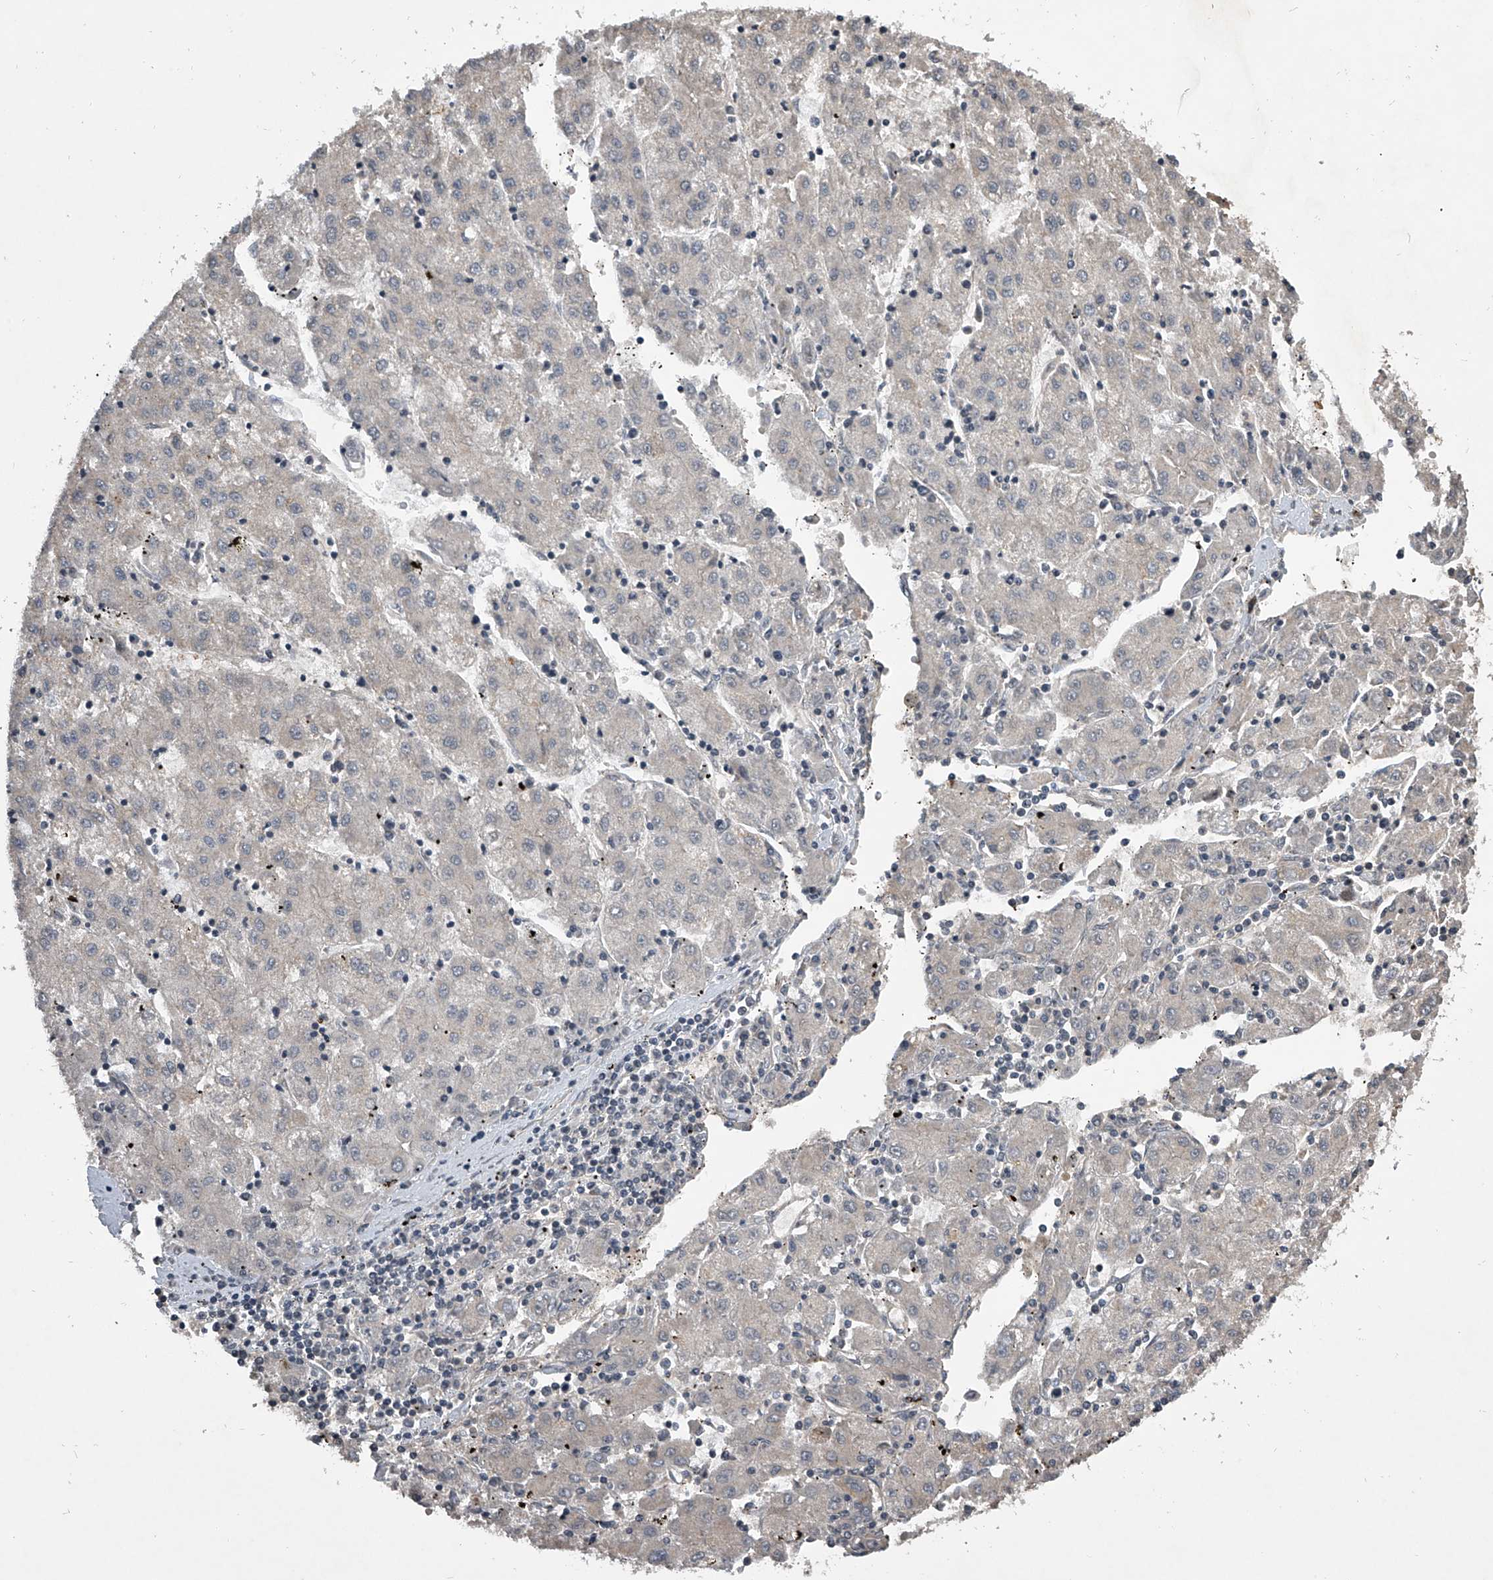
{"staining": {"intensity": "negative", "quantity": "none", "location": "none"}, "tissue": "liver cancer", "cell_type": "Tumor cells", "image_type": "cancer", "snomed": [{"axis": "morphology", "description": "Carcinoma, Hepatocellular, NOS"}, {"axis": "topography", "description": "Liver"}], "caption": "This is an IHC histopathology image of liver cancer. There is no positivity in tumor cells.", "gene": "NFS1", "patient": {"sex": "male", "age": 72}}